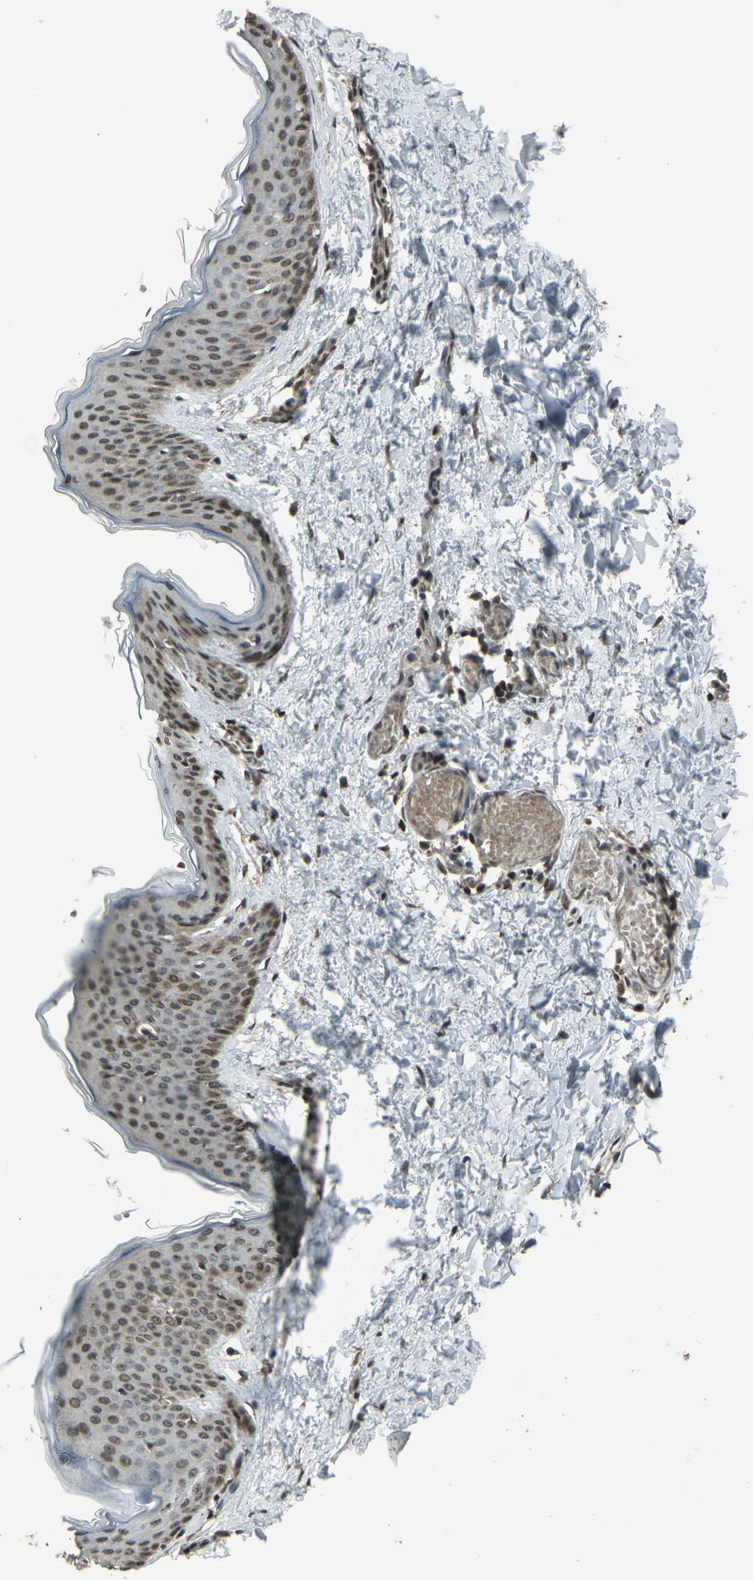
{"staining": {"intensity": "weak", "quantity": ">75%", "location": "cytoplasmic/membranous"}, "tissue": "skin", "cell_type": "Fibroblasts", "image_type": "normal", "snomed": [{"axis": "morphology", "description": "Normal tissue, NOS"}, {"axis": "topography", "description": "Skin"}], "caption": "Immunohistochemistry (IHC) photomicrograph of unremarkable skin: skin stained using immunohistochemistry reveals low levels of weak protein expression localized specifically in the cytoplasmic/membranous of fibroblasts, appearing as a cytoplasmic/membranous brown color.", "gene": "PRPF8", "patient": {"sex": "female", "age": 17}}